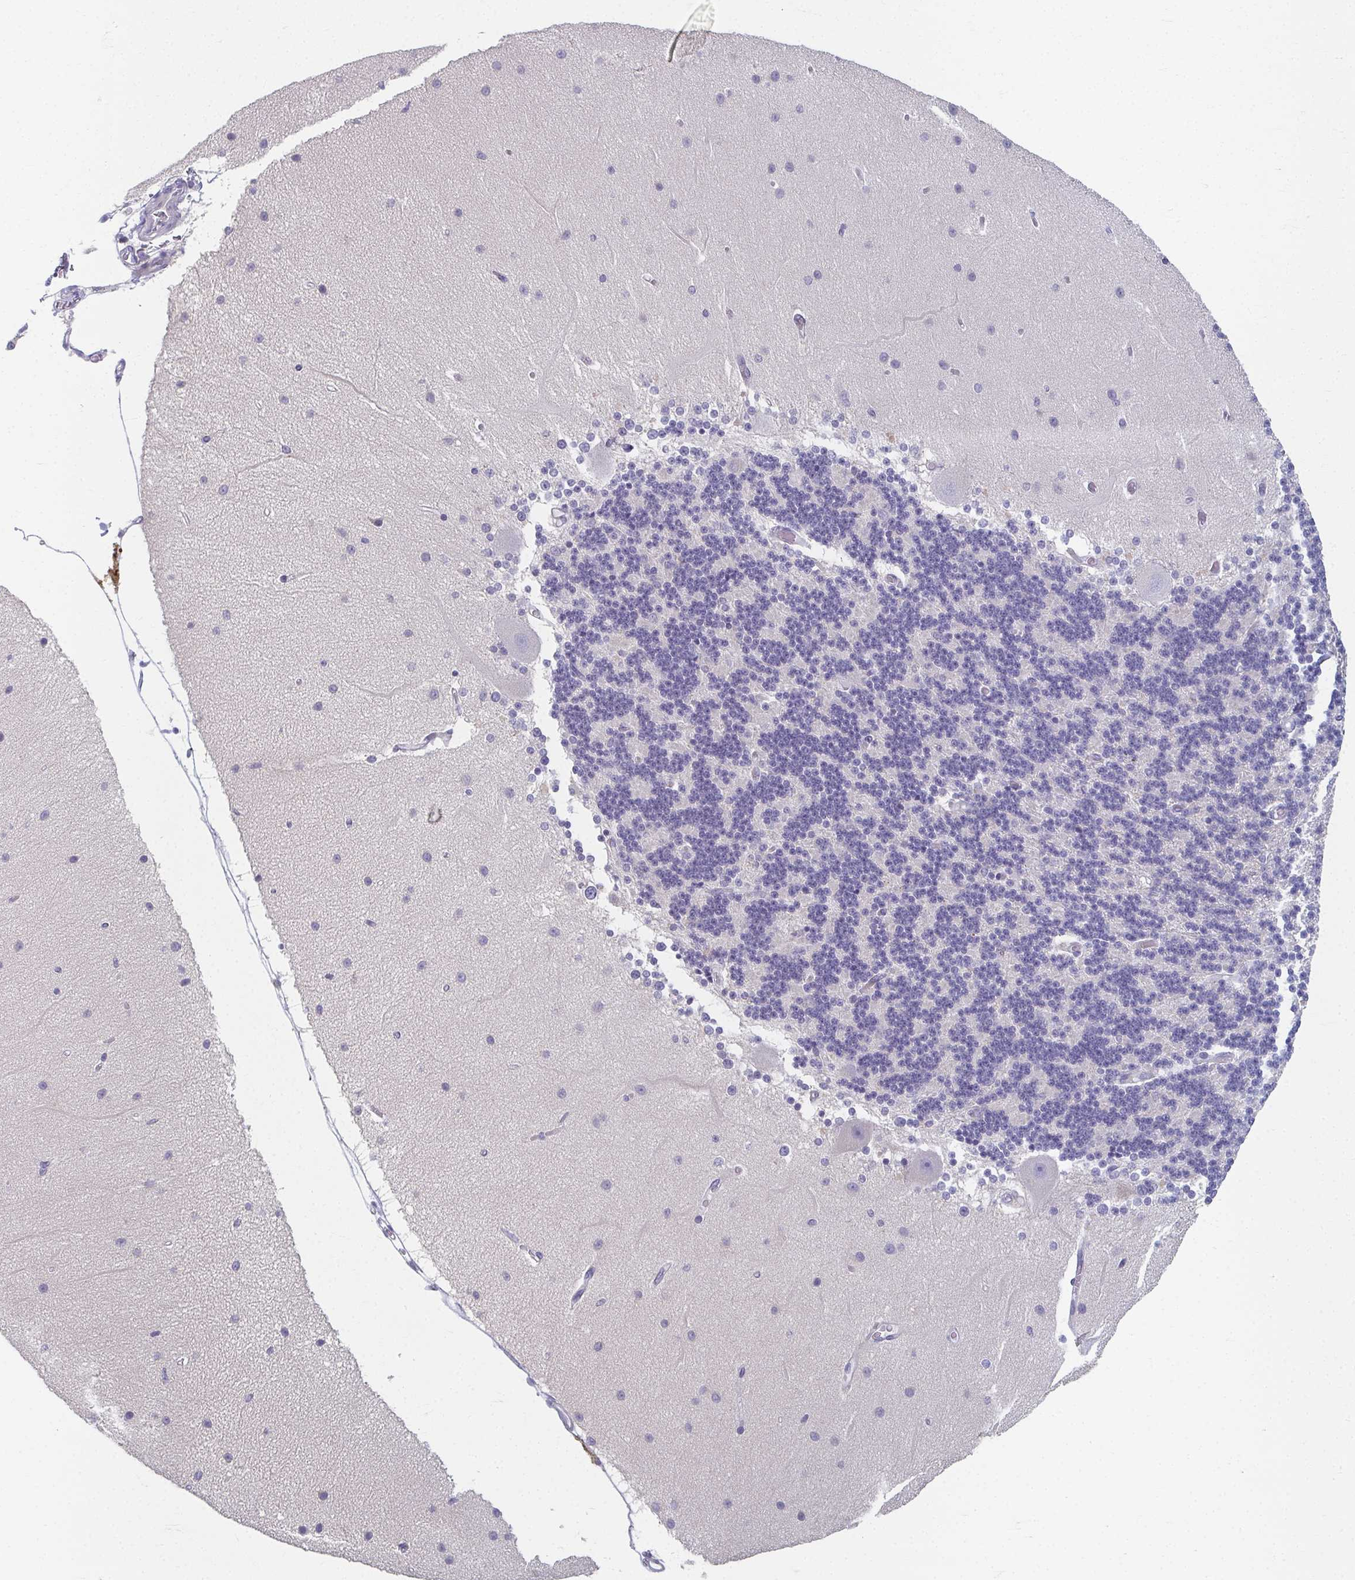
{"staining": {"intensity": "negative", "quantity": "none", "location": "none"}, "tissue": "cerebellum", "cell_type": "Cells in granular layer", "image_type": "normal", "snomed": [{"axis": "morphology", "description": "Normal tissue, NOS"}, {"axis": "topography", "description": "Cerebellum"}], "caption": "Cells in granular layer show no significant positivity in benign cerebellum. (Brightfield microscopy of DAB immunohistochemistry (IHC) at high magnification).", "gene": "CAMKV", "patient": {"sex": "female", "age": 54}}